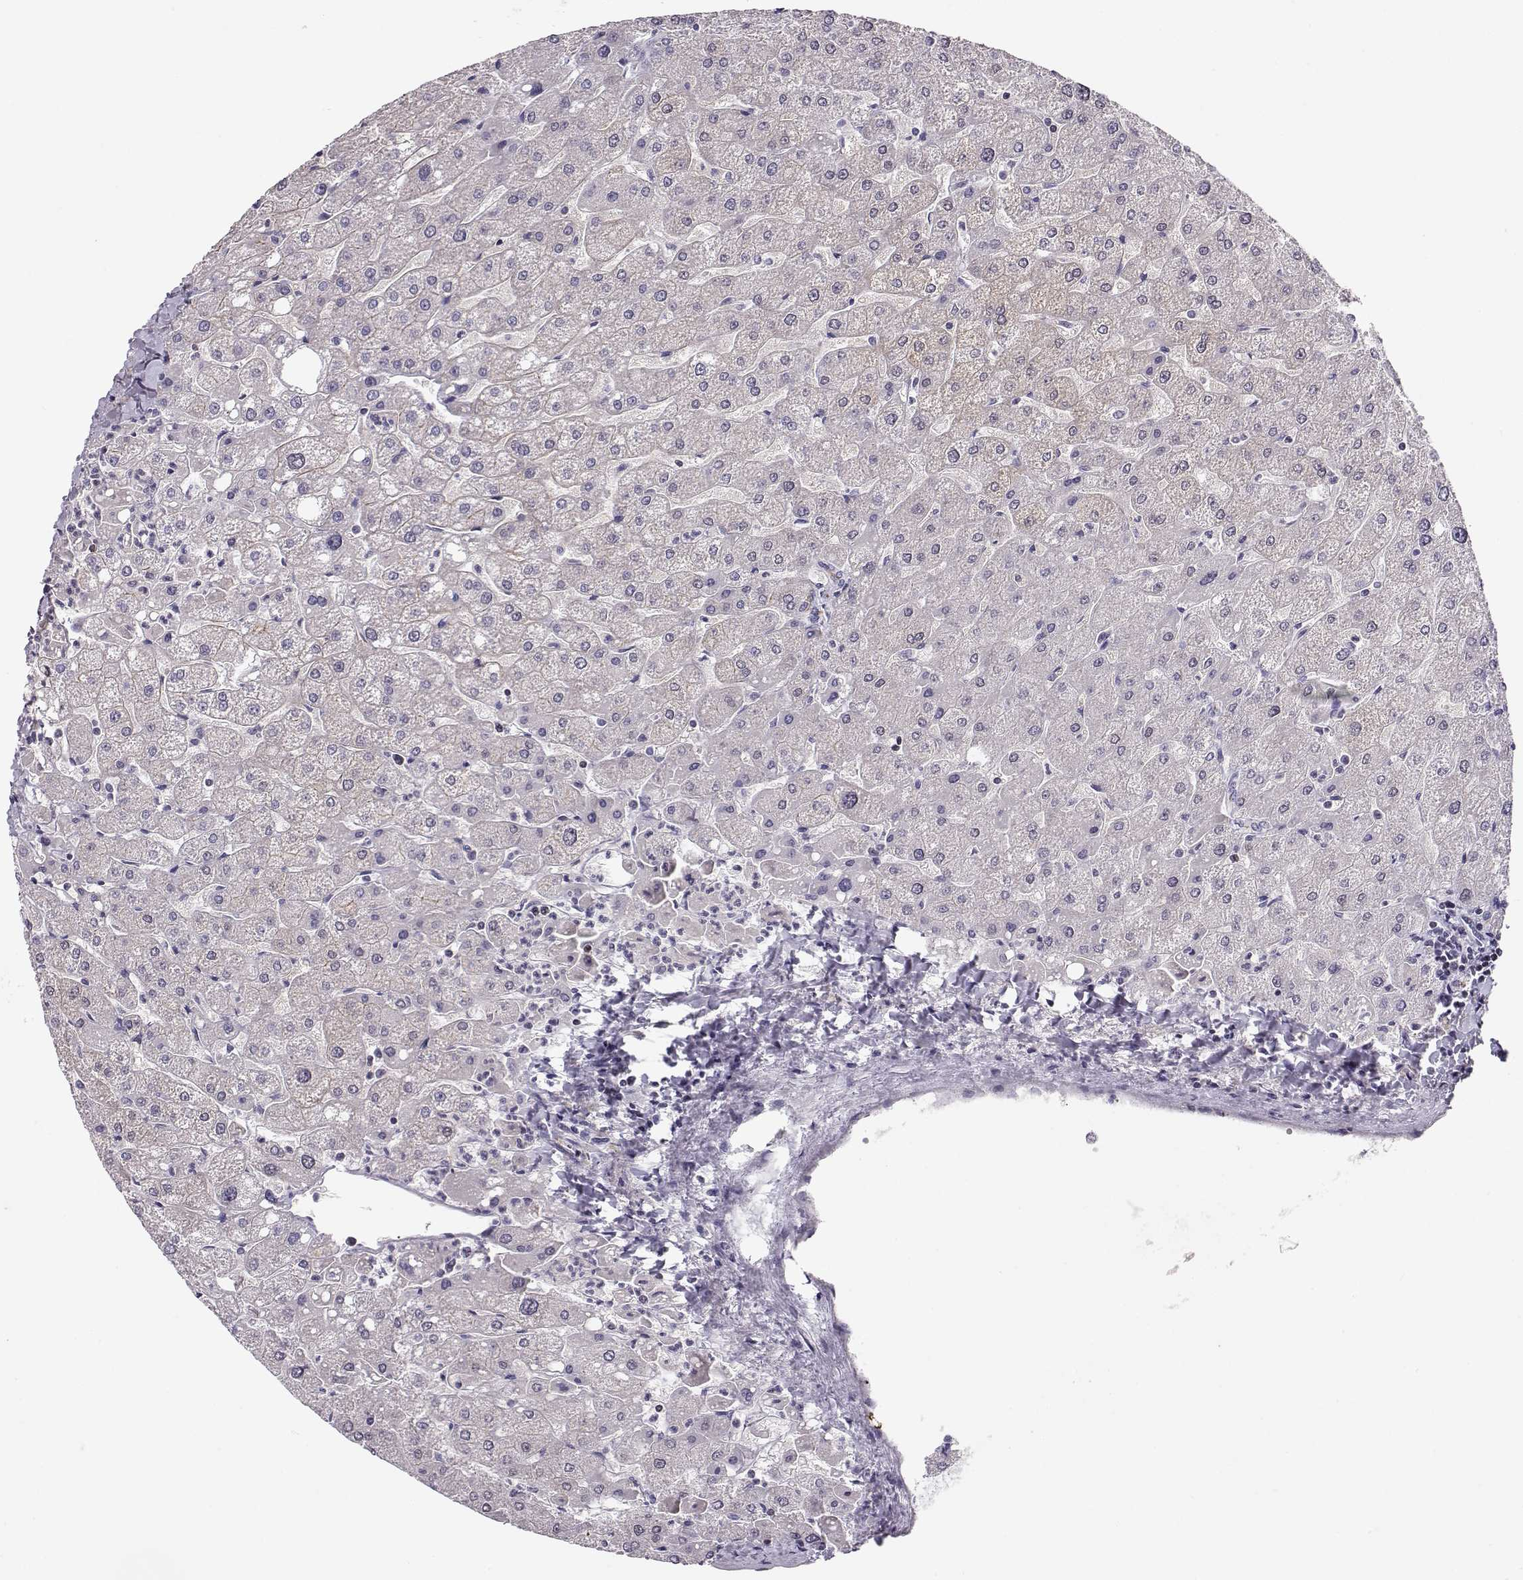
{"staining": {"intensity": "negative", "quantity": "none", "location": "none"}, "tissue": "liver", "cell_type": "Cholangiocytes", "image_type": "normal", "snomed": [{"axis": "morphology", "description": "Normal tissue, NOS"}, {"axis": "topography", "description": "Liver"}], "caption": "An image of liver stained for a protein reveals no brown staining in cholangiocytes.", "gene": "CRX", "patient": {"sex": "male", "age": 67}}